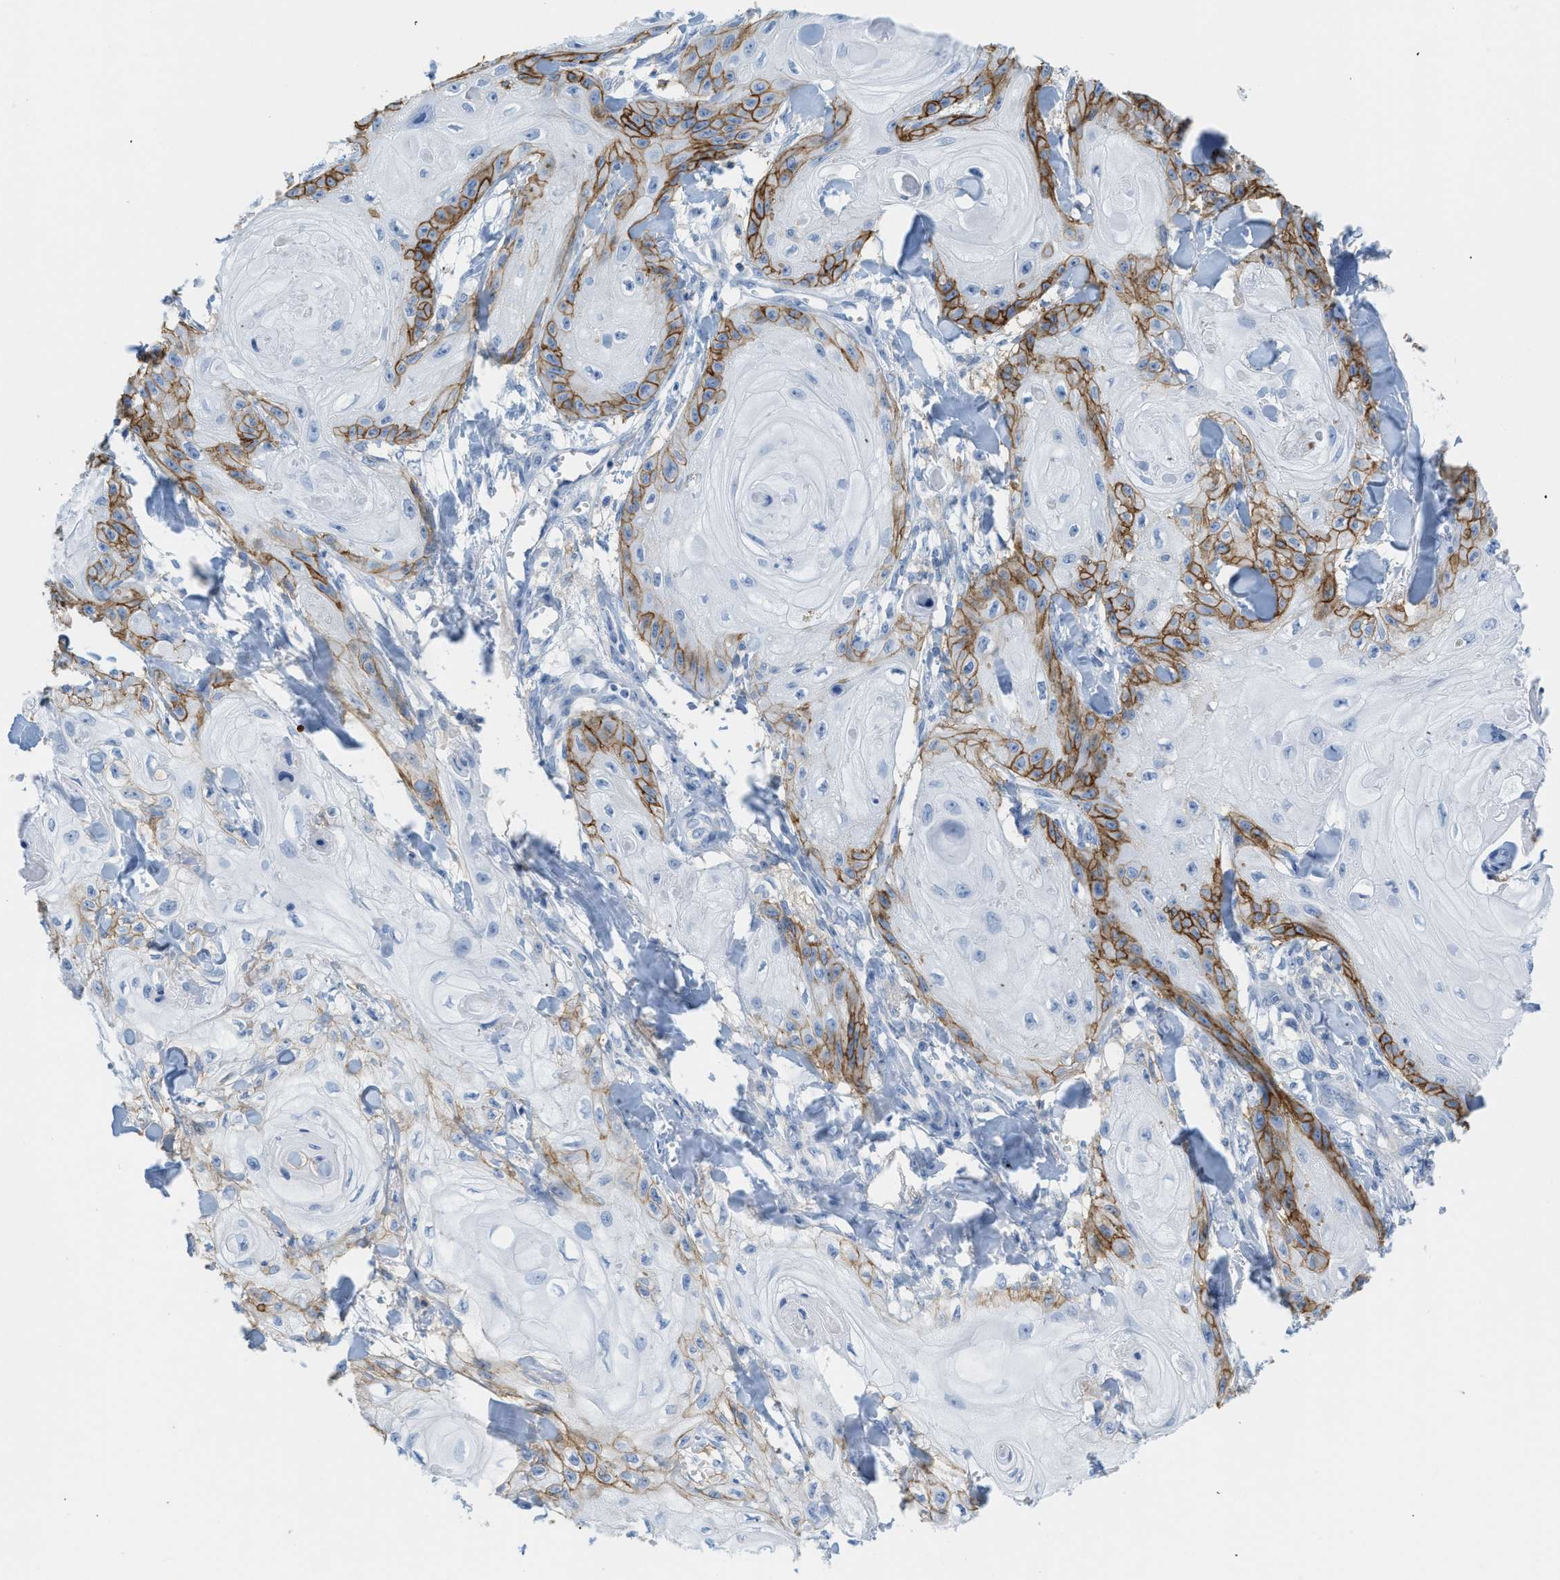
{"staining": {"intensity": "strong", "quantity": "<25%", "location": "cytoplasmic/membranous"}, "tissue": "skin cancer", "cell_type": "Tumor cells", "image_type": "cancer", "snomed": [{"axis": "morphology", "description": "Squamous cell carcinoma, NOS"}, {"axis": "topography", "description": "Skin"}], "caption": "IHC (DAB) staining of human skin cancer (squamous cell carcinoma) displays strong cytoplasmic/membranous protein staining in approximately <25% of tumor cells. IHC stains the protein of interest in brown and the nuclei are stained blue.", "gene": "SLC3A2", "patient": {"sex": "male", "age": 74}}